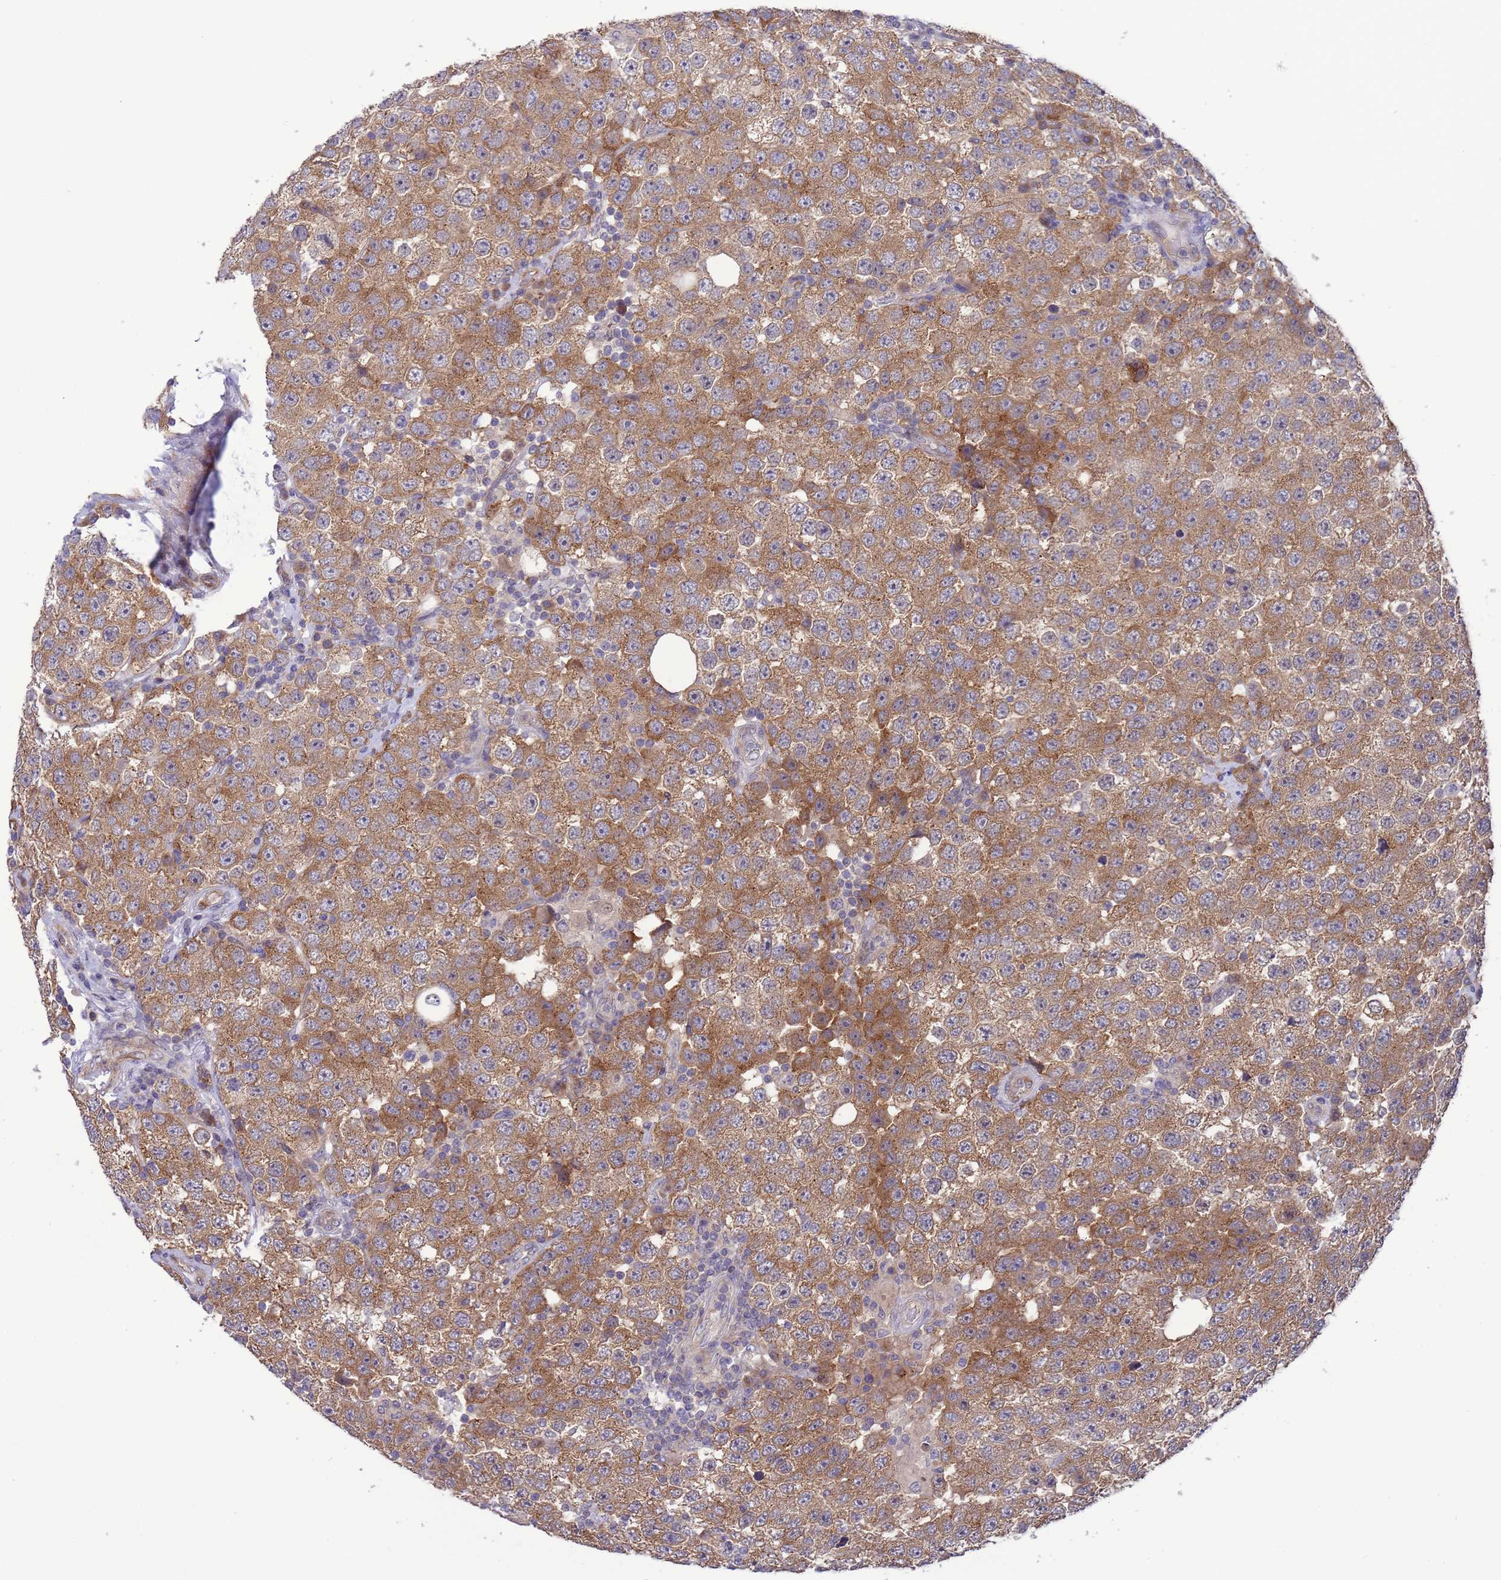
{"staining": {"intensity": "moderate", "quantity": ">75%", "location": "cytoplasmic/membranous"}, "tissue": "testis cancer", "cell_type": "Tumor cells", "image_type": "cancer", "snomed": [{"axis": "morphology", "description": "Seminoma, NOS"}, {"axis": "topography", "description": "Testis"}], "caption": "A brown stain labels moderate cytoplasmic/membranous expression of a protein in testis cancer tumor cells.", "gene": "GJA10", "patient": {"sex": "male", "age": 28}}